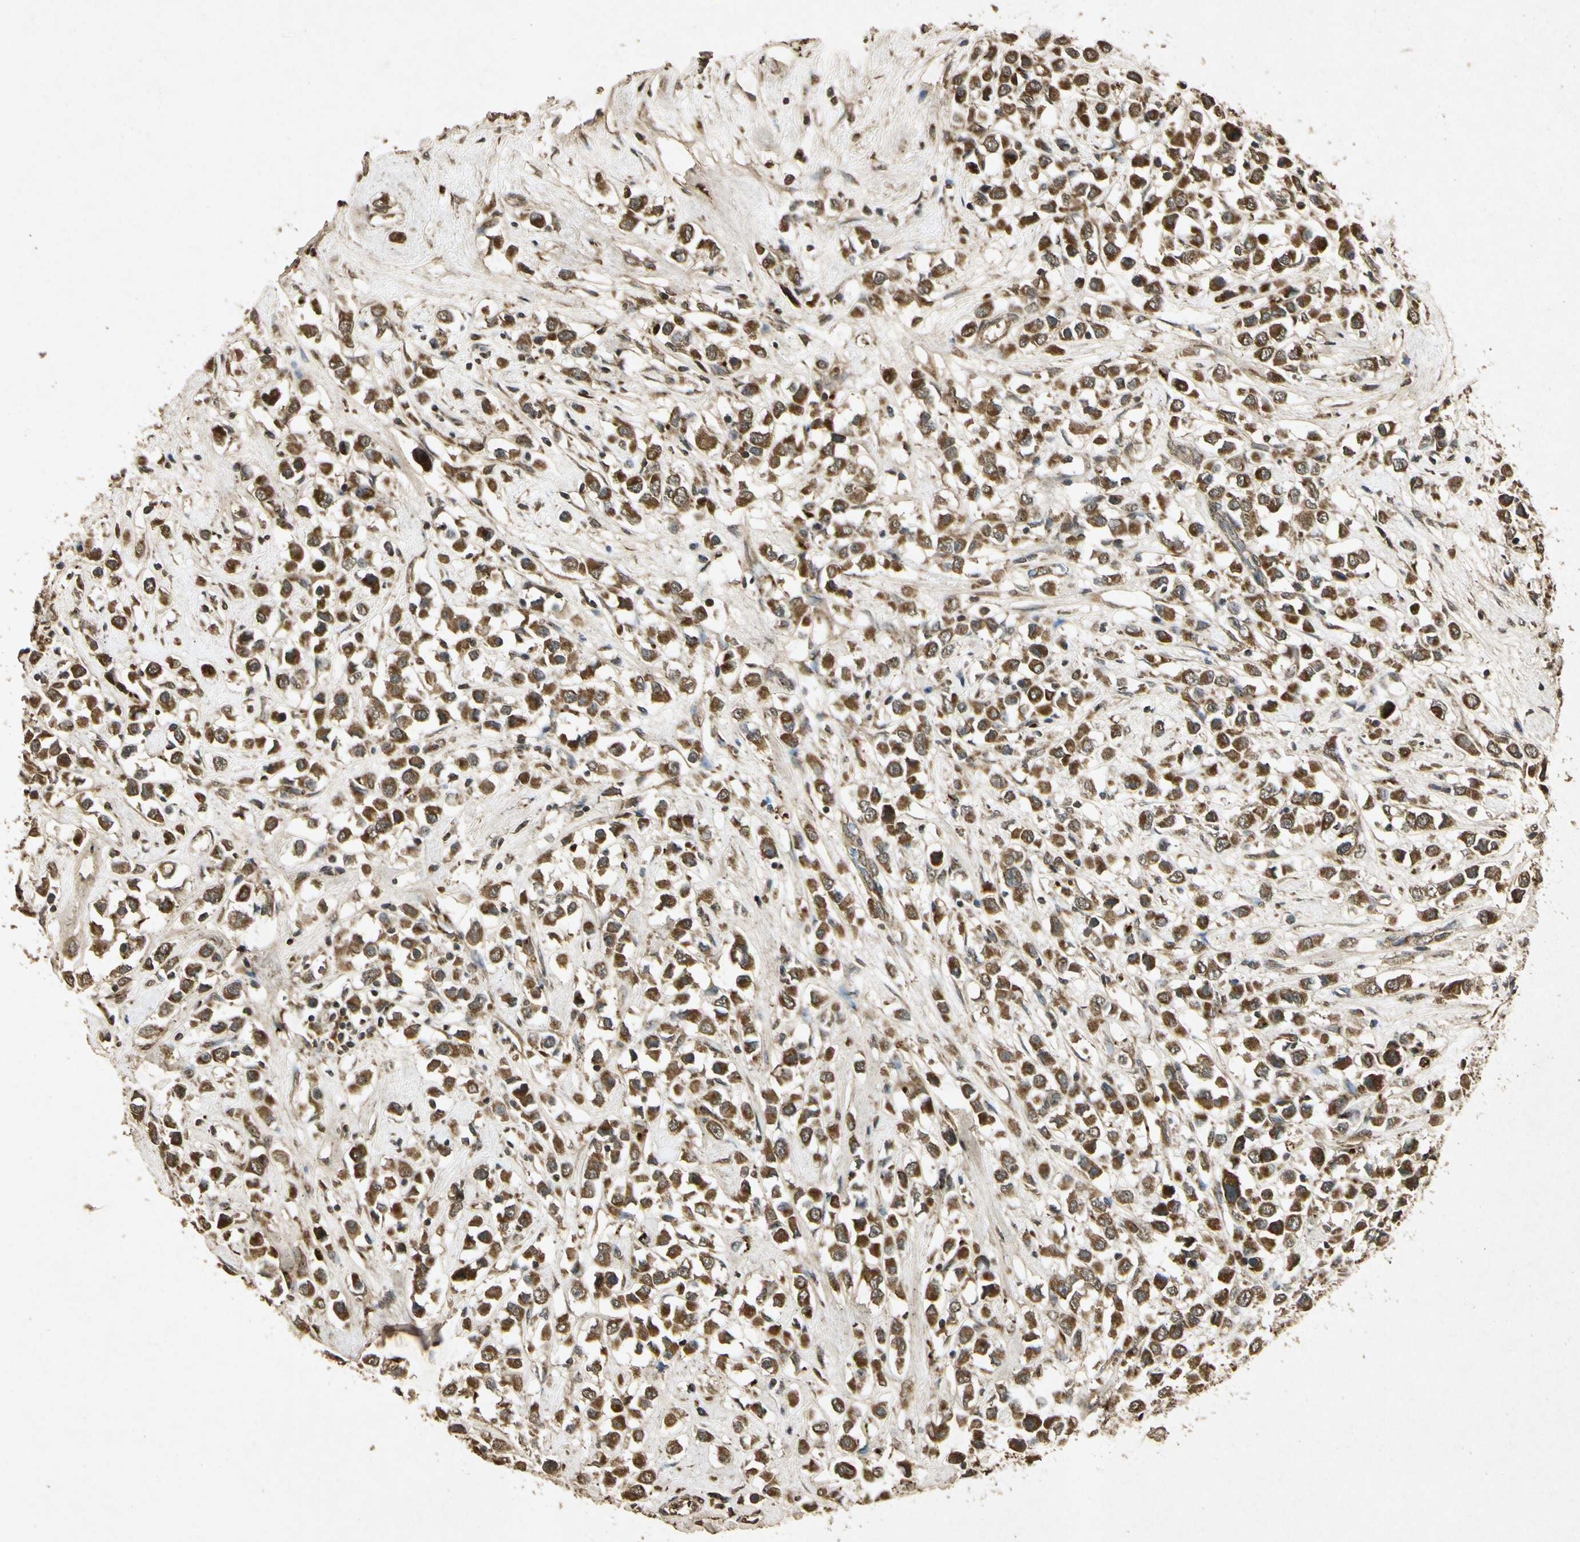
{"staining": {"intensity": "moderate", "quantity": ">75%", "location": "cytoplasmic/membranous"}, "tissue": "breast cancer", "cell_type": "Tumor cells", "image_type": "cancer", "snomed": [{"axis": "morphology", "description": "Duct carcinoma"}, {"axis": "topography", "description": "Breast"}], "caption": "The image exhibits staining of breast cancer (intraductal carcinoma), revealing moderate cytoplasmic/membranous protein expression (brown color) within tumor cells. (Brightfield microscopy of DAB IHC at high magnification).", "gene": "PRDX3", "patient": {"sex": "female", "age": 61}}